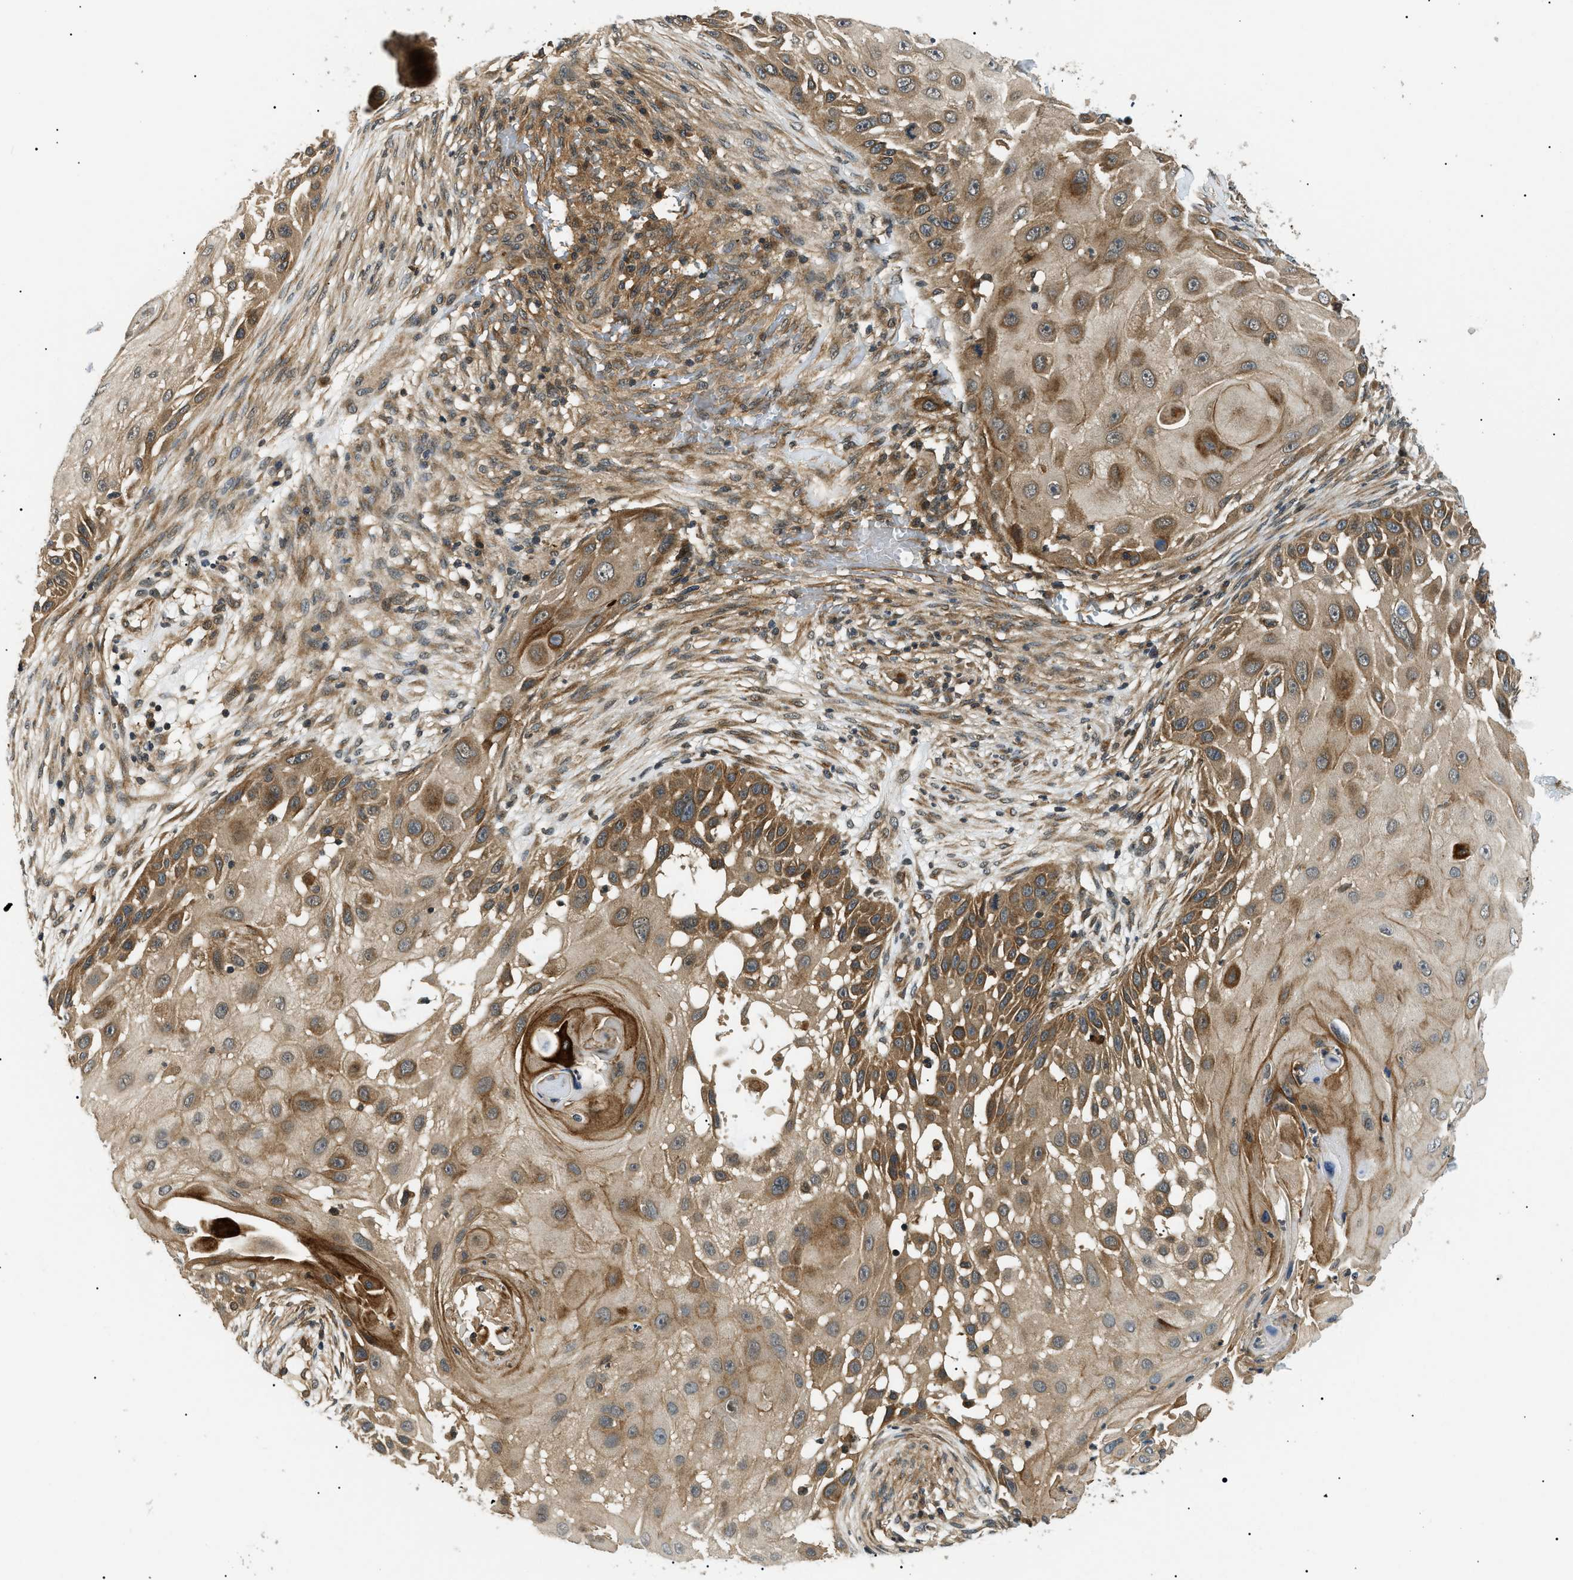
{"staining": {"intensity": "moderate", "quantity": ">75%", "location": "cytoplasmic/membranous"}, "tissue": "skin cancer", "cell_type": "Tumor cells", "image_type": "cancer", "snomed": [{"axis": "morphology", "description": "Squamous cell carcinoma, NOS"}, {"axis": "topography", "description": "Skin"}], "caption": "Immunohistochemical staining of skin squamous cell carcinoma displays moderate cytoplasmic/membranous protein positivity in approximately >75% of tumor cells.", "gene": "ATP6AP1", "patient": {"sex": "female", "age": 44}}